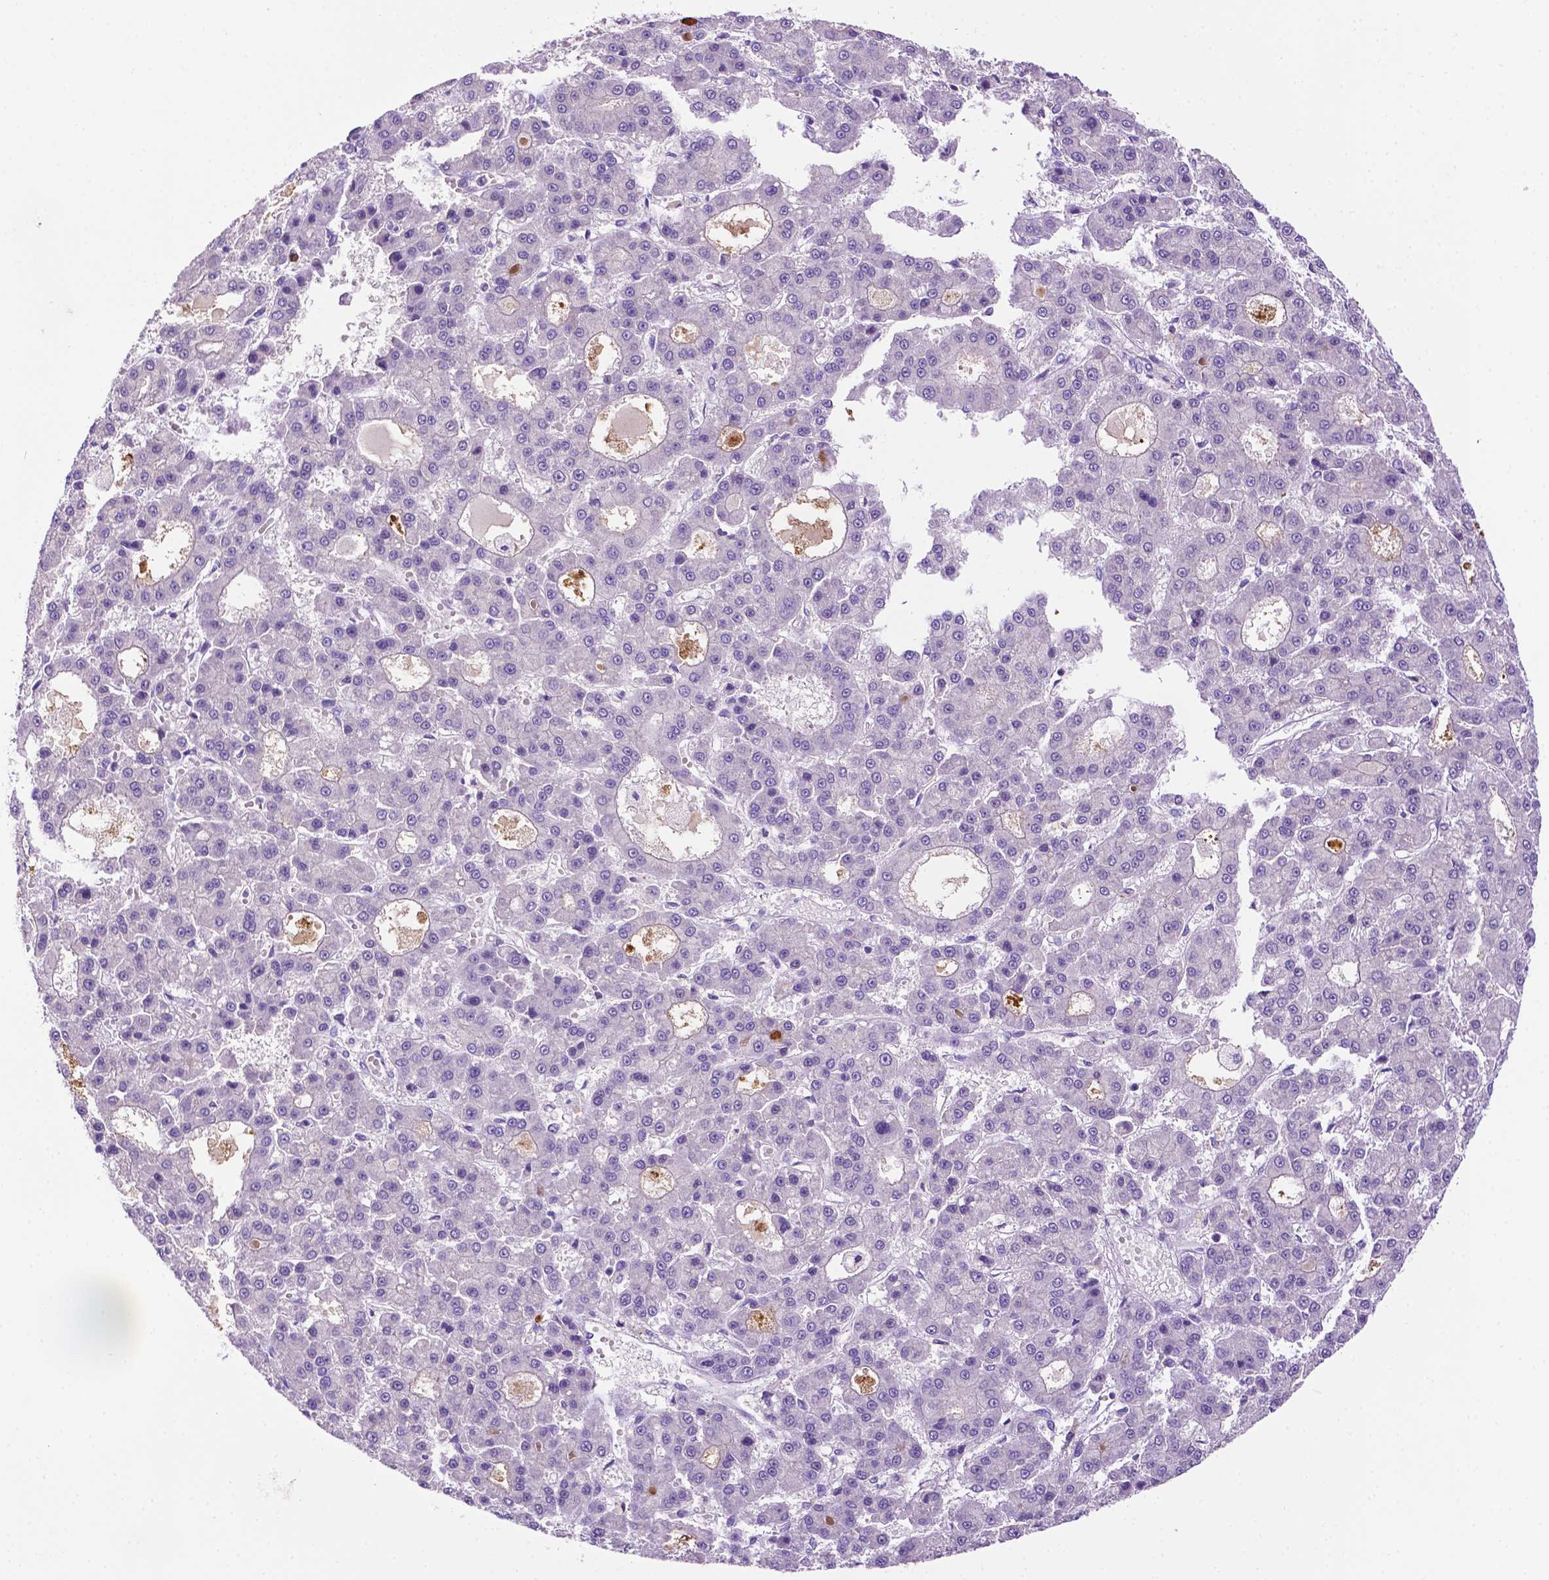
{"staining": {"intensity": "negative", "quantity": "none", "location": "none"}, "tissue": "liver cancer", "cell_type": "Tumor cells", "image_type": "cancer", "snomed": [{"axis": "morphology", "description": "Carcinoma, Hepatocellular, NOS"}, {"axis": "topography", "description": "Liver"}], "caption": "There is no significant staining in tumor cells of hepatocellular carcinoma (liver).", "gene": "MMP27", "patient": {"sex": "male", "age": 70}}